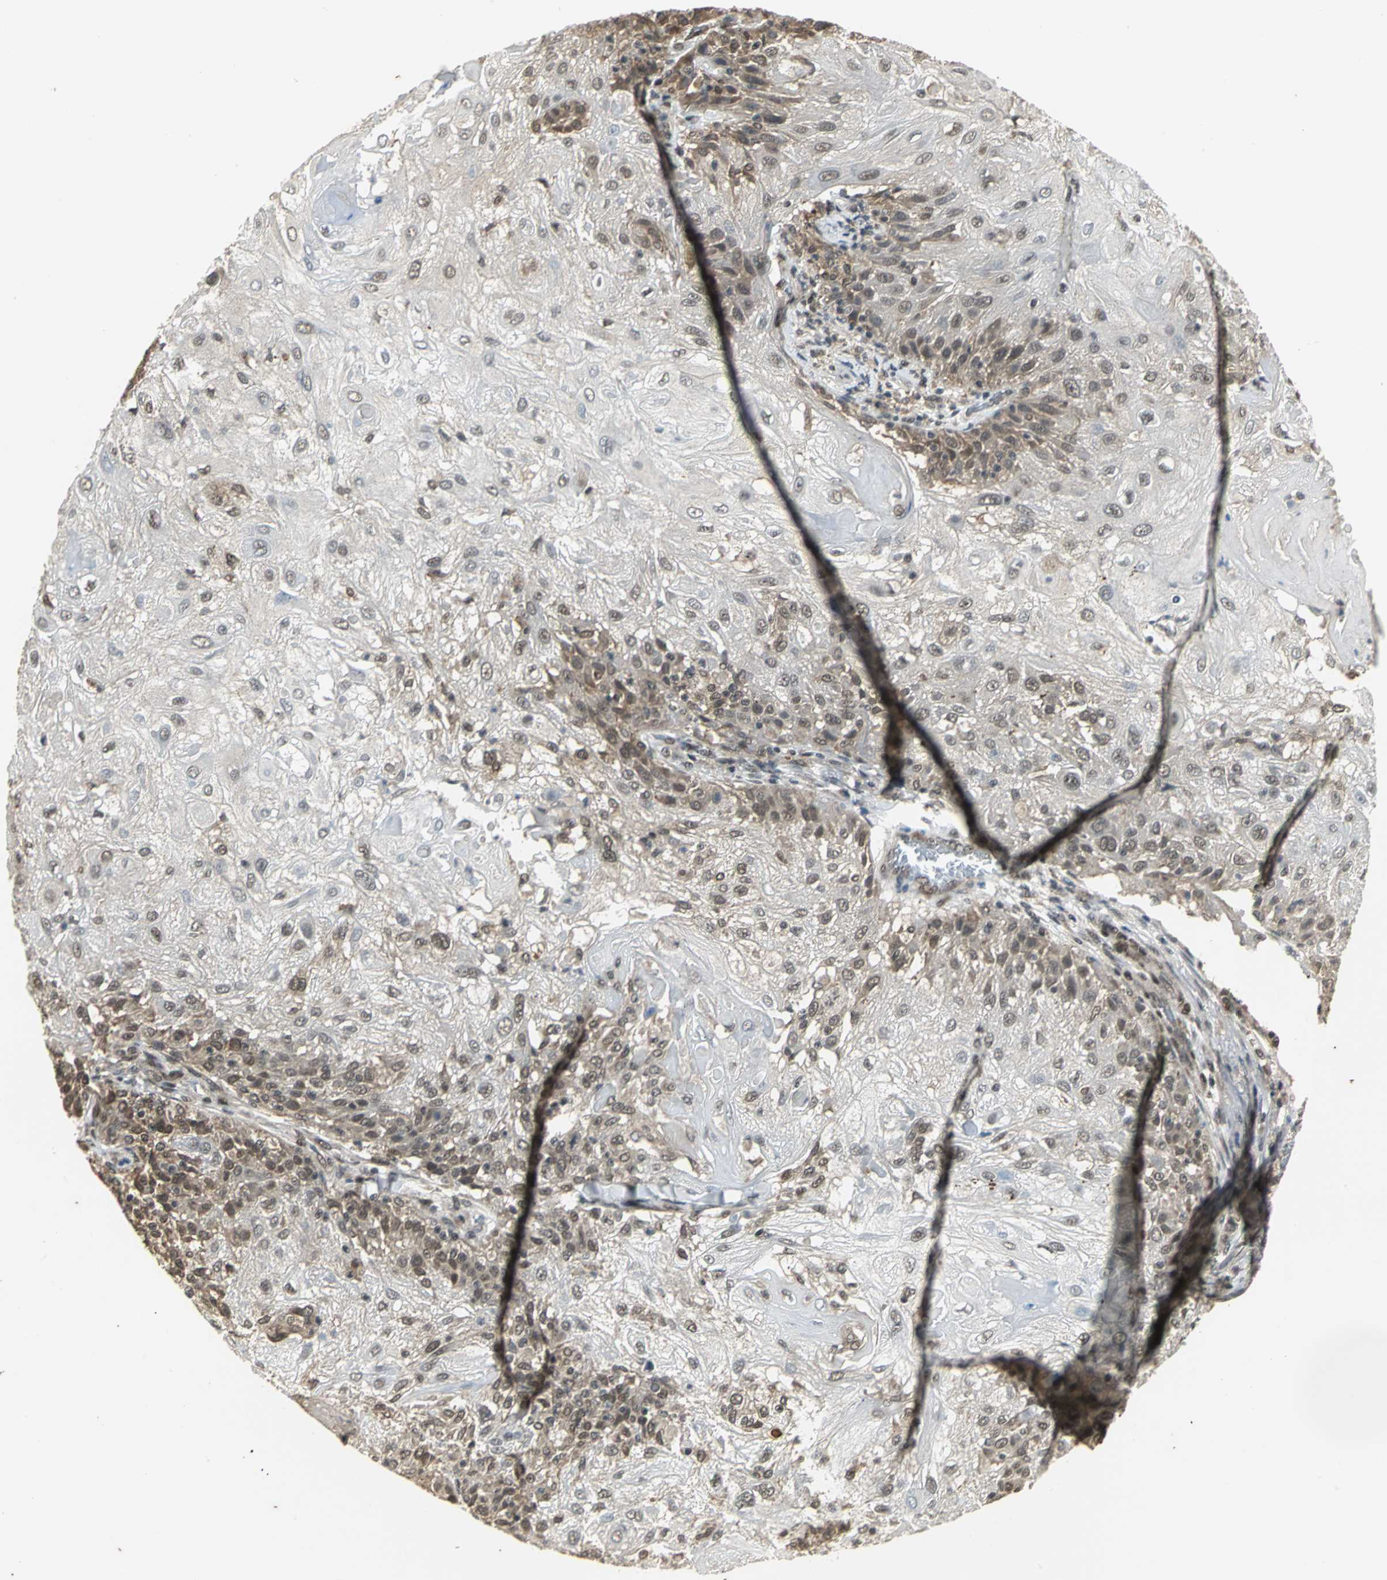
{"staining": {"intensity": "moderate", "quantity": "25%-75%", "location": "cytoplasmic/membranous"}, "tissue": "skin cancer", "cell_type": "Tumor cells", "image_type": "cancer", "snomed": [{"axis": "morphology", "description": "Normal tissue, NOS"}, {"axis": "morphology", "description": "Squamous cell carcinoma, NOS"}, {"axis": "topography", "description": "Skin"}], "caption": "A photomicrograph of human squamous cell carcinoma (skin) stained for a protein exhibits moderate cytoplasmic/membranous brown staining in tumor cells.", "gene": "NOTCH3", "patient": {"sex": "female", "age": 83}}